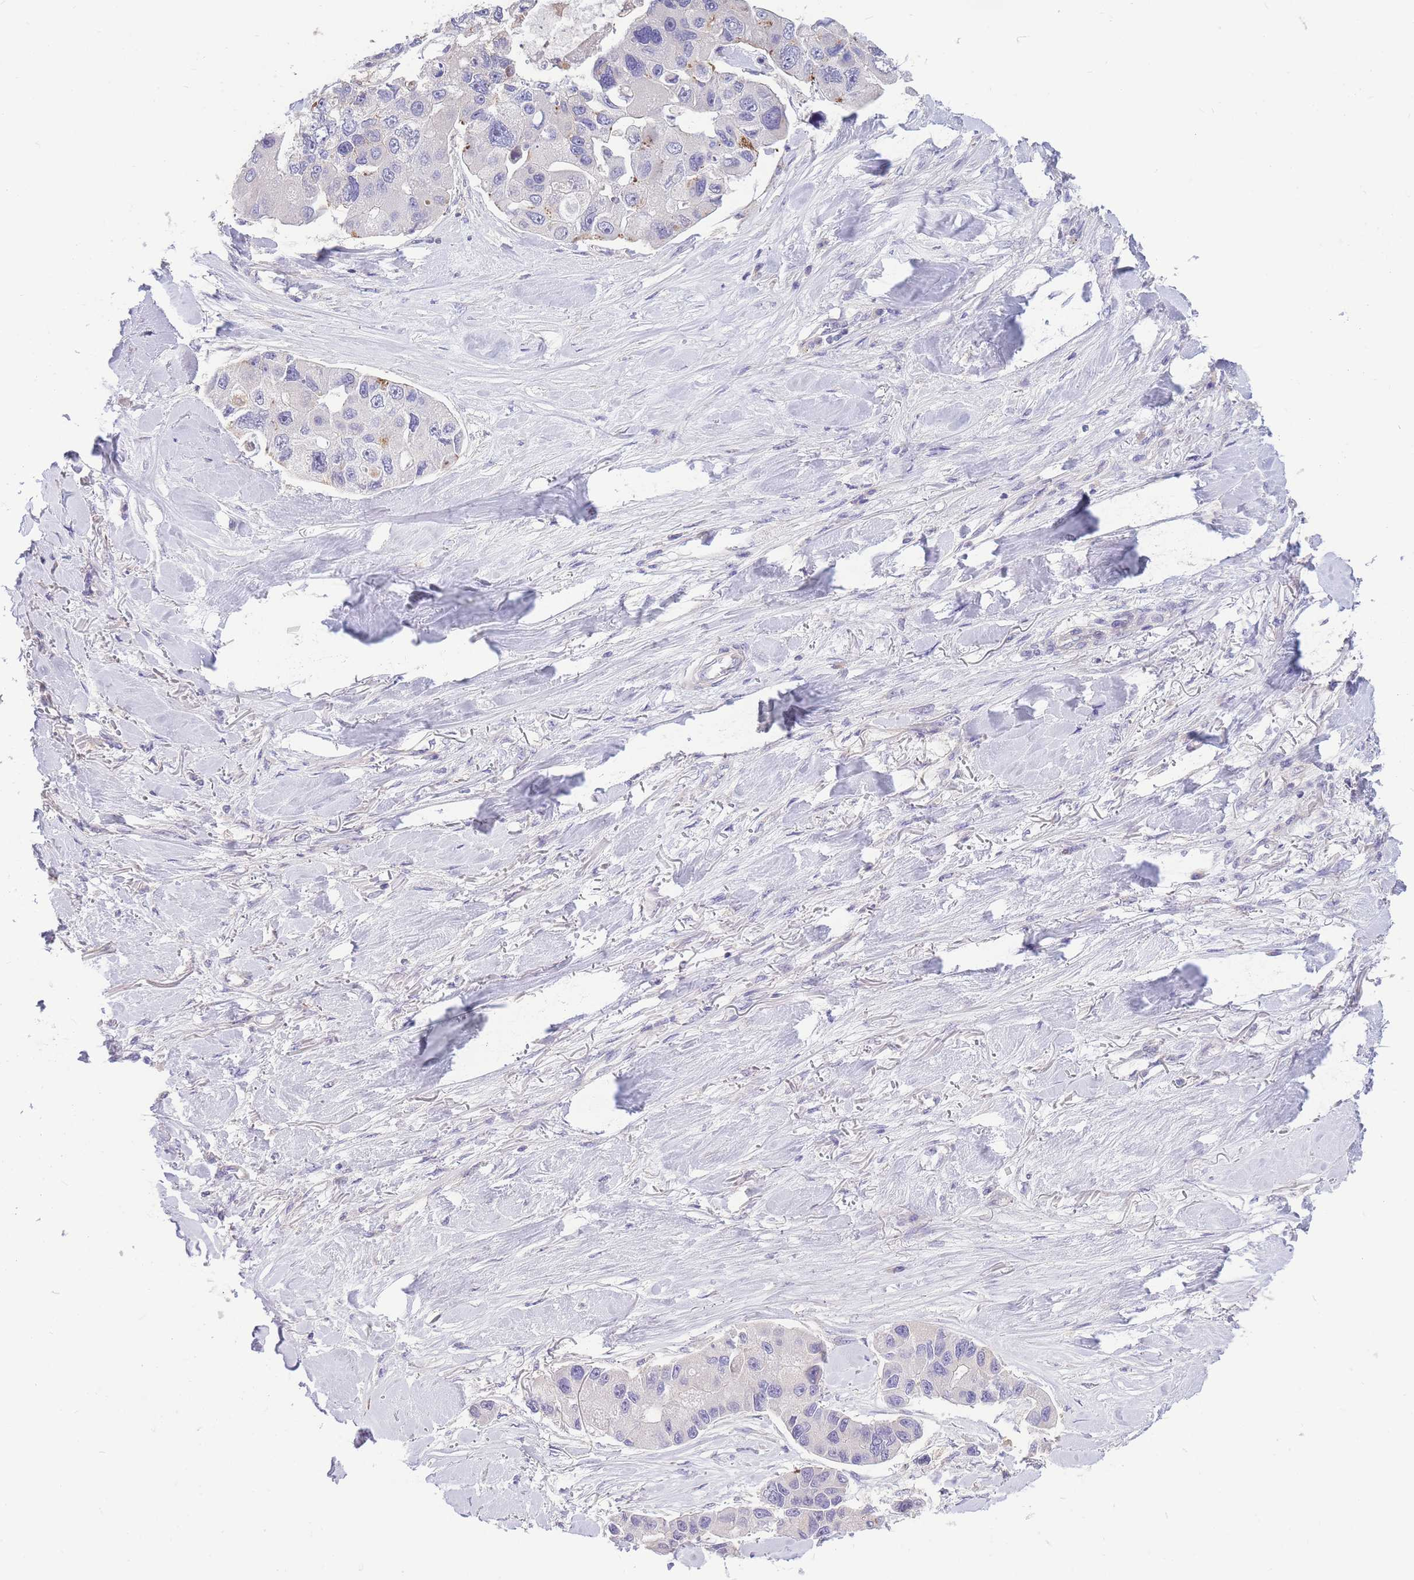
{"staining": {"intensity": "negative", "quantity": "none", "location": "none"}, "tissue": "lung cancer", "cell_type": "Tumor cells", "image_type": "cancer", "snomed": [{"axis": "morphology", "description": "Adenocarcinoma, NOS"}, {"axis": "topography", "description": "Lung"}], "caption": "This is a photomicrograph of IHC staining of lung adenocarcinoma, which shows no expression in tumor cells. The staining is performed using DAB brown chromogen with nuclei counter-stained in using hematoxylin.", "gene": "OR5T1", "patient": {"sex": "female", "age": 54}}